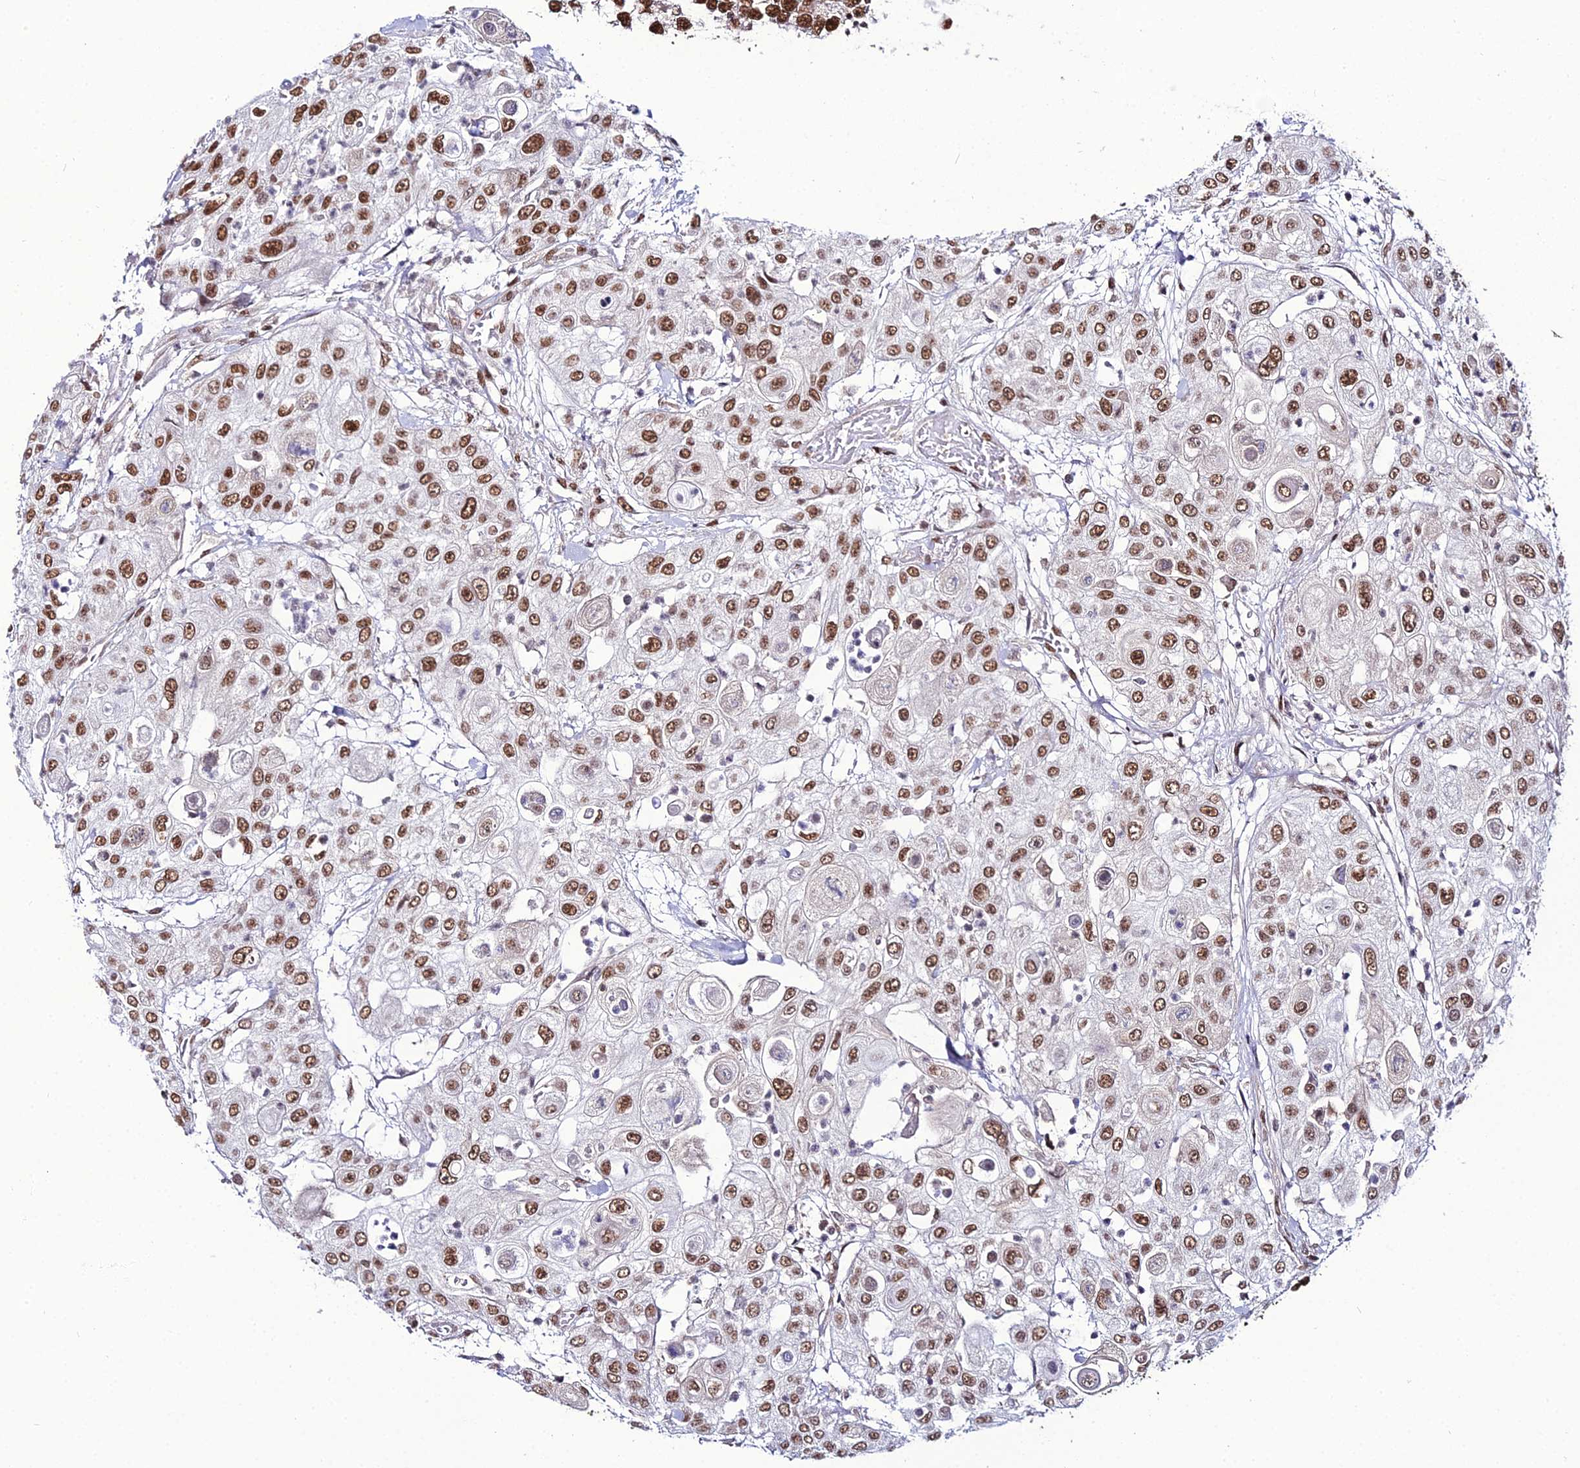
{"staining": {"intensity": "moderate", "quantity": ">75%", "location": "nuclear"}, "tissue": "urothelial cancer", "cell_type": "Tumor cells", "image_type": "cancer", "snomed": [{"axis": "morphology", "description": "Urothelial carcinoma, High grade"}, {"axis": "topography", "description": "Urinary bladder"}], "caption": "Human urothelial cancer stained with a brown dye shows moderate nuclear positive expression in about >75% of tumor cells.", "gene": "RBM12", "patient": {"sex": "female", "age": 79}}